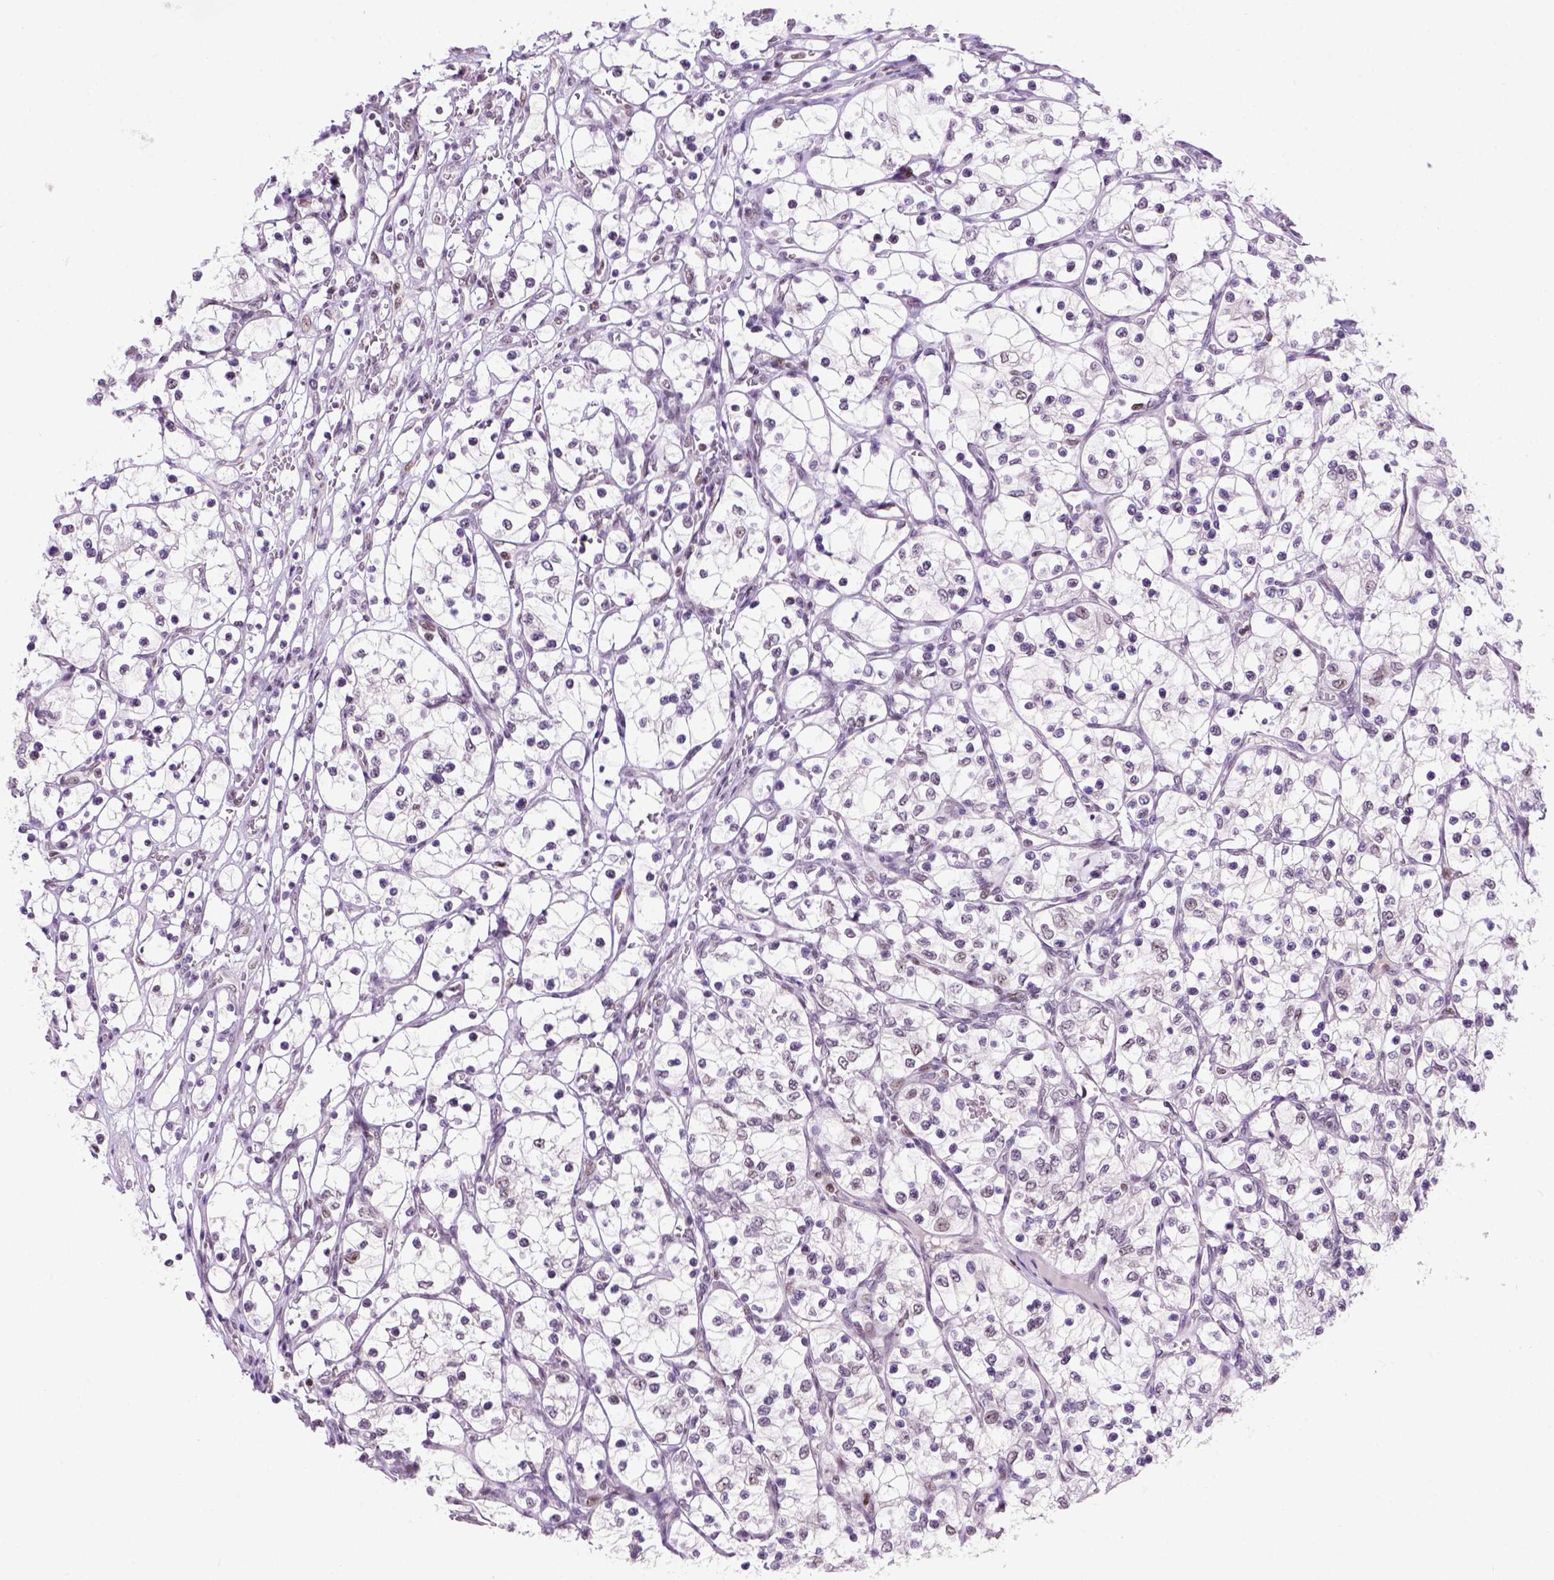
{"staining": {"intensity": "negative", "quantity": "none", "location": "none"}, "tissue": "renal cancer", "cell_type": "Tumor cells", "image_type": "cancer", "snomed": [{"axis": "morphology", "description": "Adenocarcinoma, NOS"}, {"axis": "topography", "description": "Kidney"}], "caption": "Immunohistochemical staining of human adenocarcinoma (renal) shows no significant staining in tumor cells.", "gene": "TBPL1", "patient": {"sex": "female", "age": 69}}